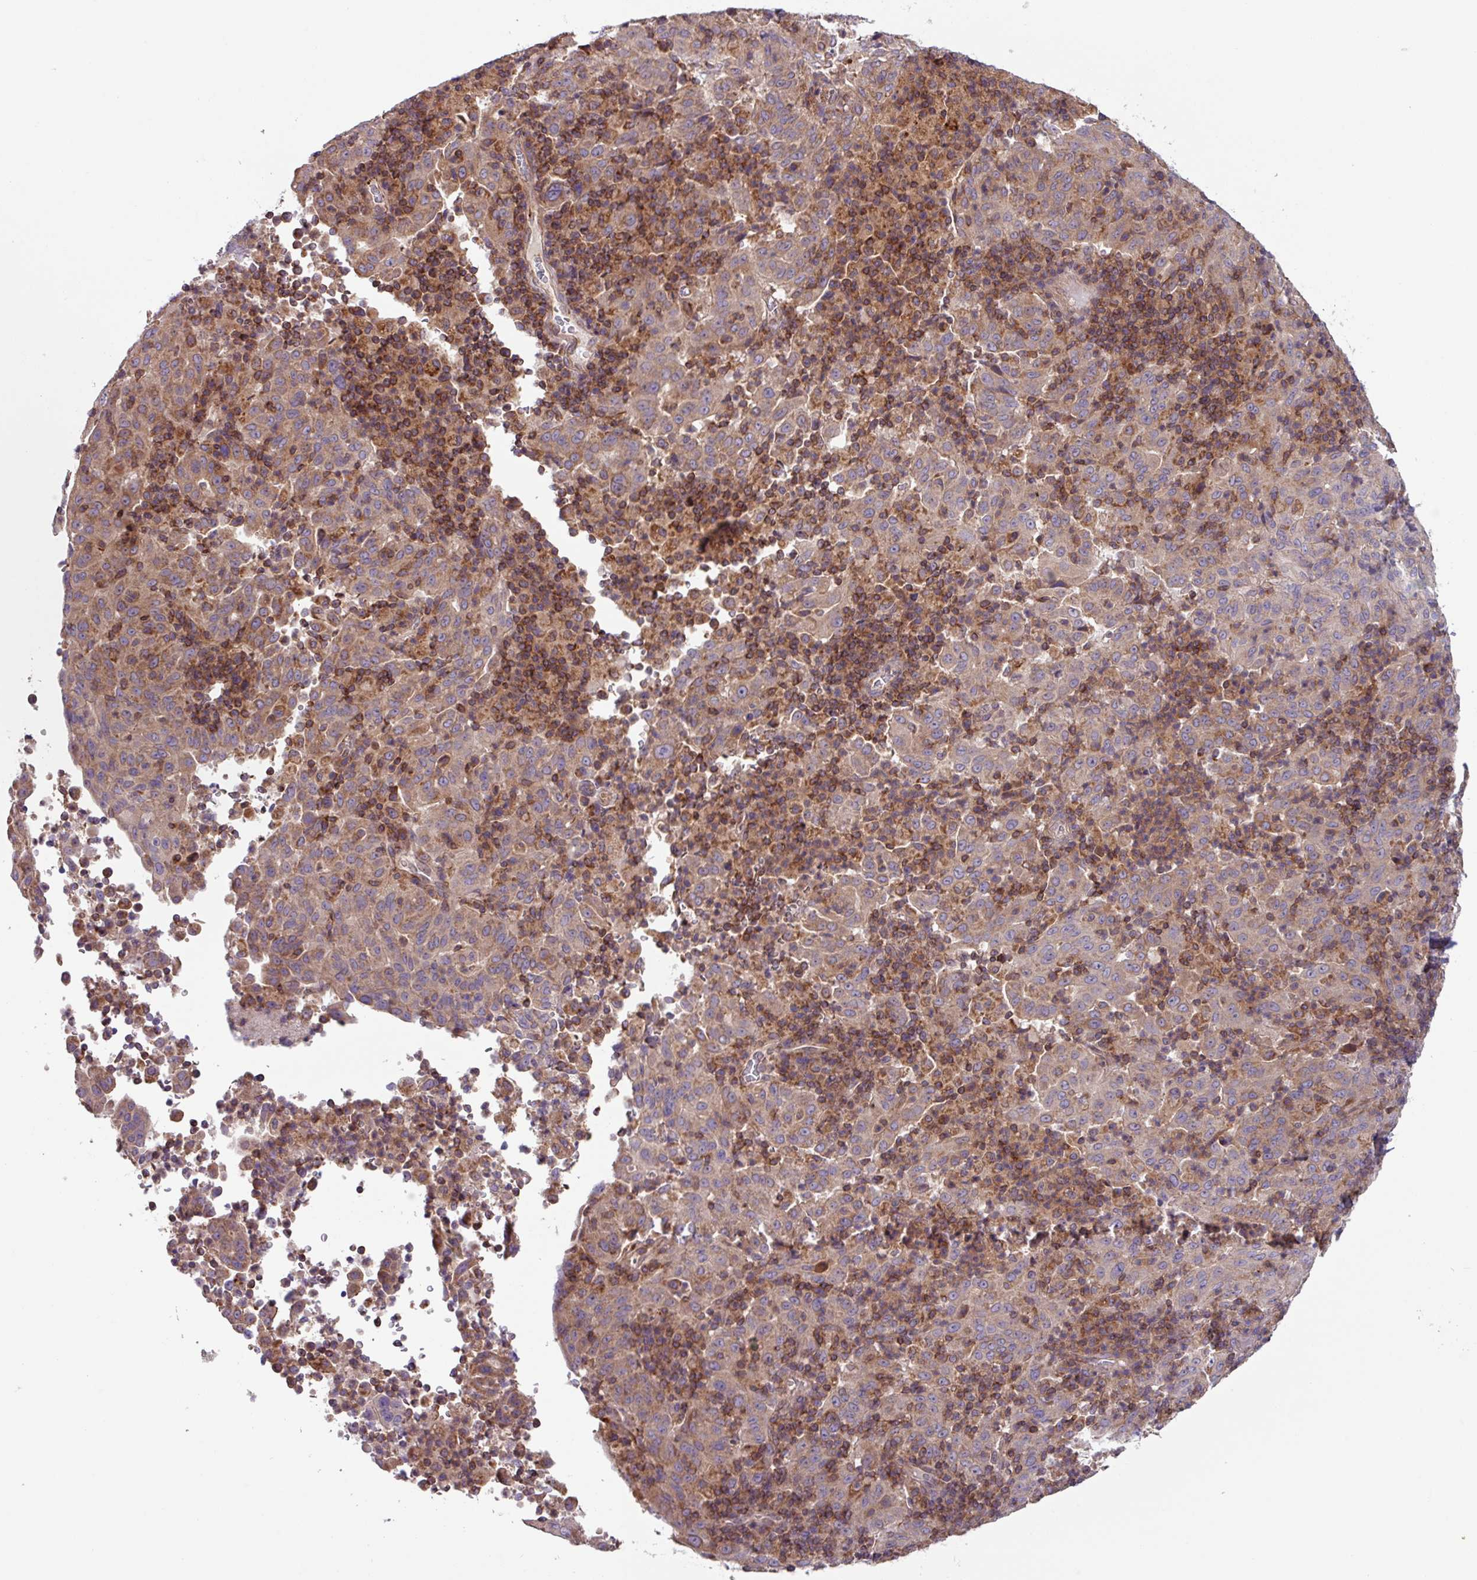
{"staining": {"intensity": "moderate", "quantity": ">75%", "location": "cytoplasmic/membranous"}, "tissue": "pancreatic cancer", "cell_type": "Tumor cells", "image_type": "cancer", "snomed": [{"axis": "morphology", "description": "Adenocarcinoma, NOS"}, {"axis": "topography", "description": "Pancreas"}], "caption": "Protein expression analysis of human pancreatic cancer reveals moderate cytoplasmic/membranous positivity in about >75% of tumor cells.", "gene": "PLEKHD1", "patient": {"sex": "male", "age": 63}}